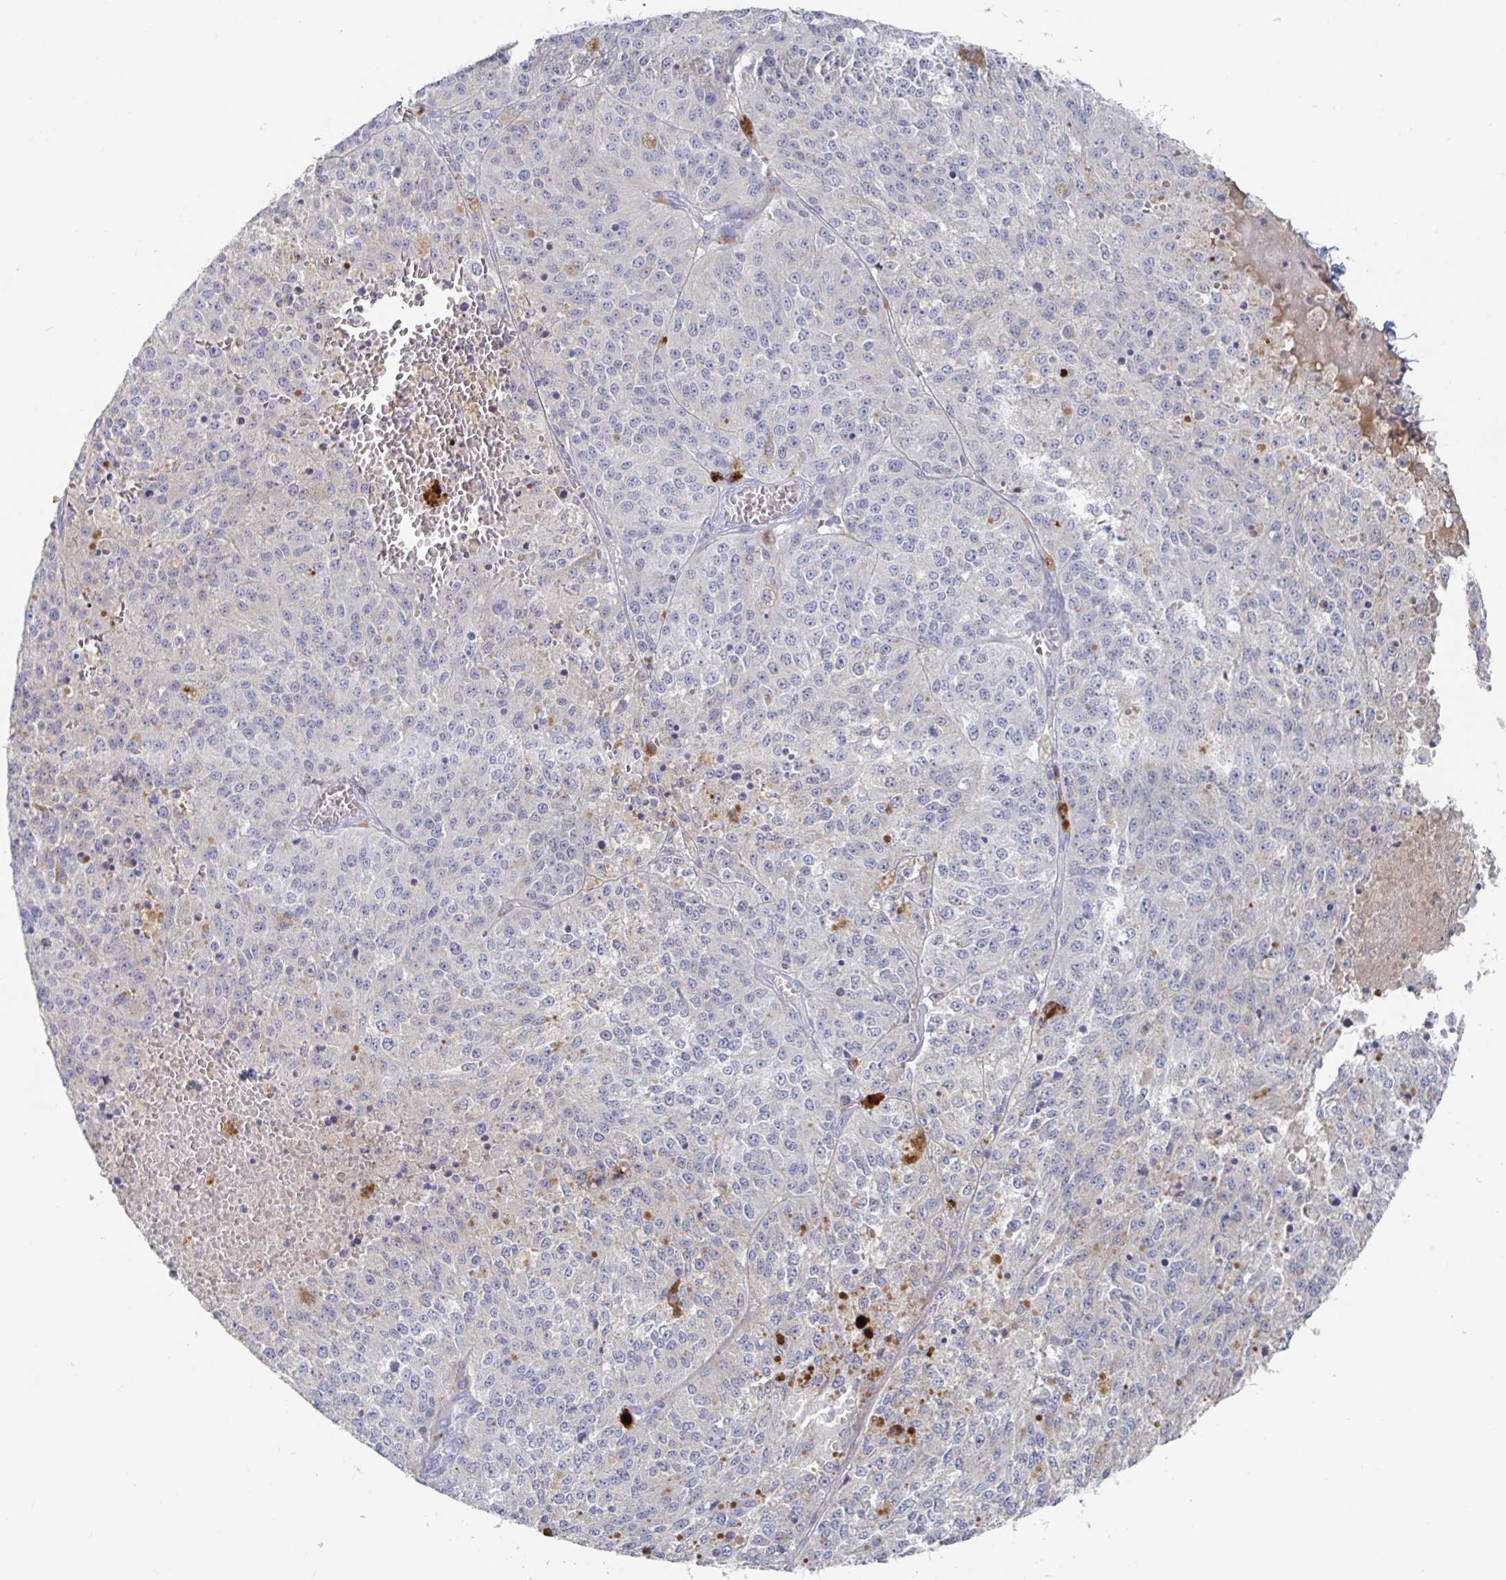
{"staining": {"intensity": "negative", "quantity": "none", "location": "none"}, "tissue": "melanoma", "cell_type": "Tumor cells", "image_type": "cancer", "snomed": [{"axis": "morphology", "description": "Malignant melanoma, Metastatic site"}, {"axis": "topography", "description": "Lymph node"}], "caption": "Immunohistochemical staining of human malignant melanoma (metastatic site) demonstrates no significant positivity in tumor cells.", "gene": "GPR148", "patient": {"sex": "female", "age": 64}}